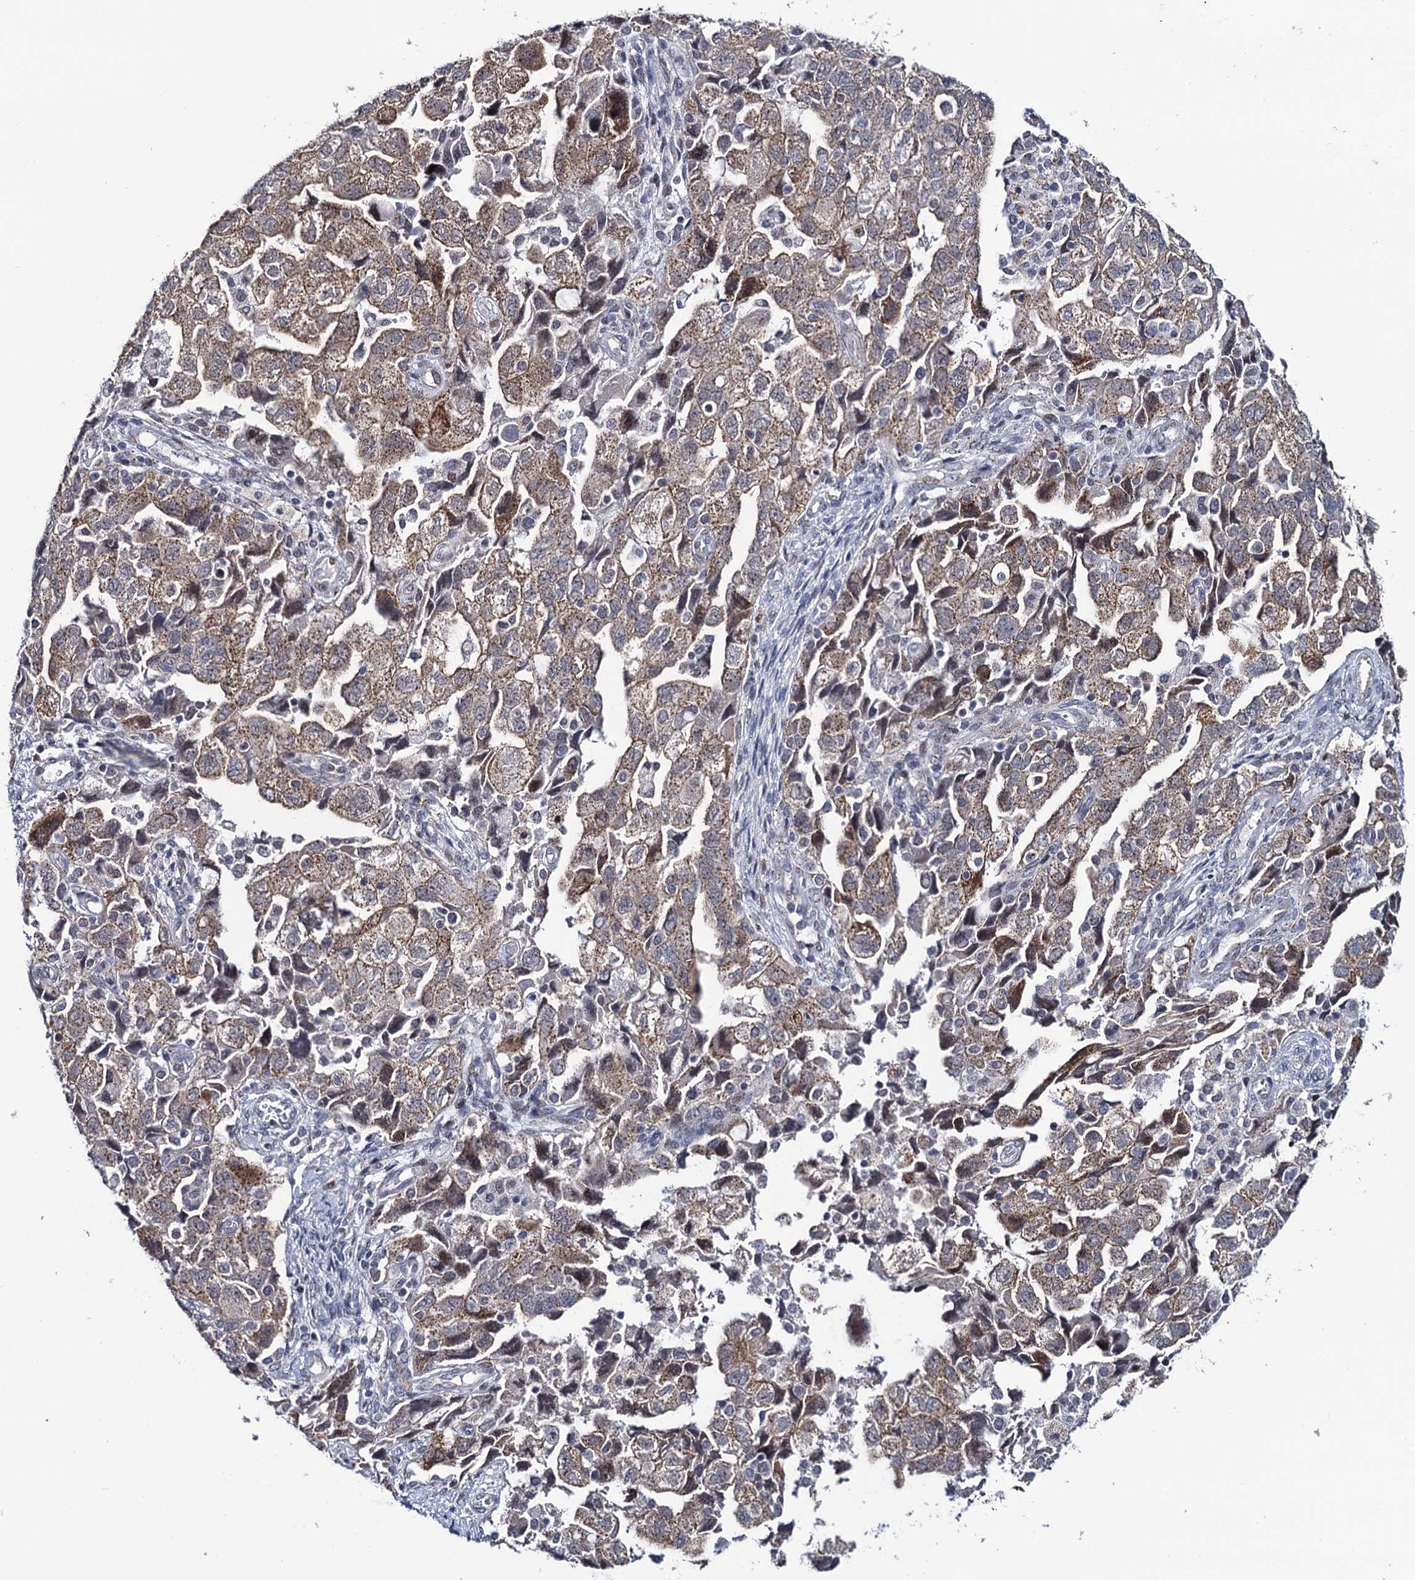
{"staining": {"intensity": "moderate", "quantity": ">75%", "location": "cytoplasmic/membranous"}, "tissue": "ovarian cancer", "cell_type": "Tumor cells", "image_type": "cancer", "snomed": [{"axis": "morphology", "description": "Carcinoma, NOS"}, {"axis": "morphology", "description": "Cystadenocarcinoma, serous, NOS"}, {"axis": "topography", "description": "Ovary"}], "caption": "Protein expression analysis of human ovarian cancer reveals moderate cytoplasmic/membranous expression in about >75% of tumor cells.", "gene": "THAP2", "patient": {"sex": "female", "age": 69}}